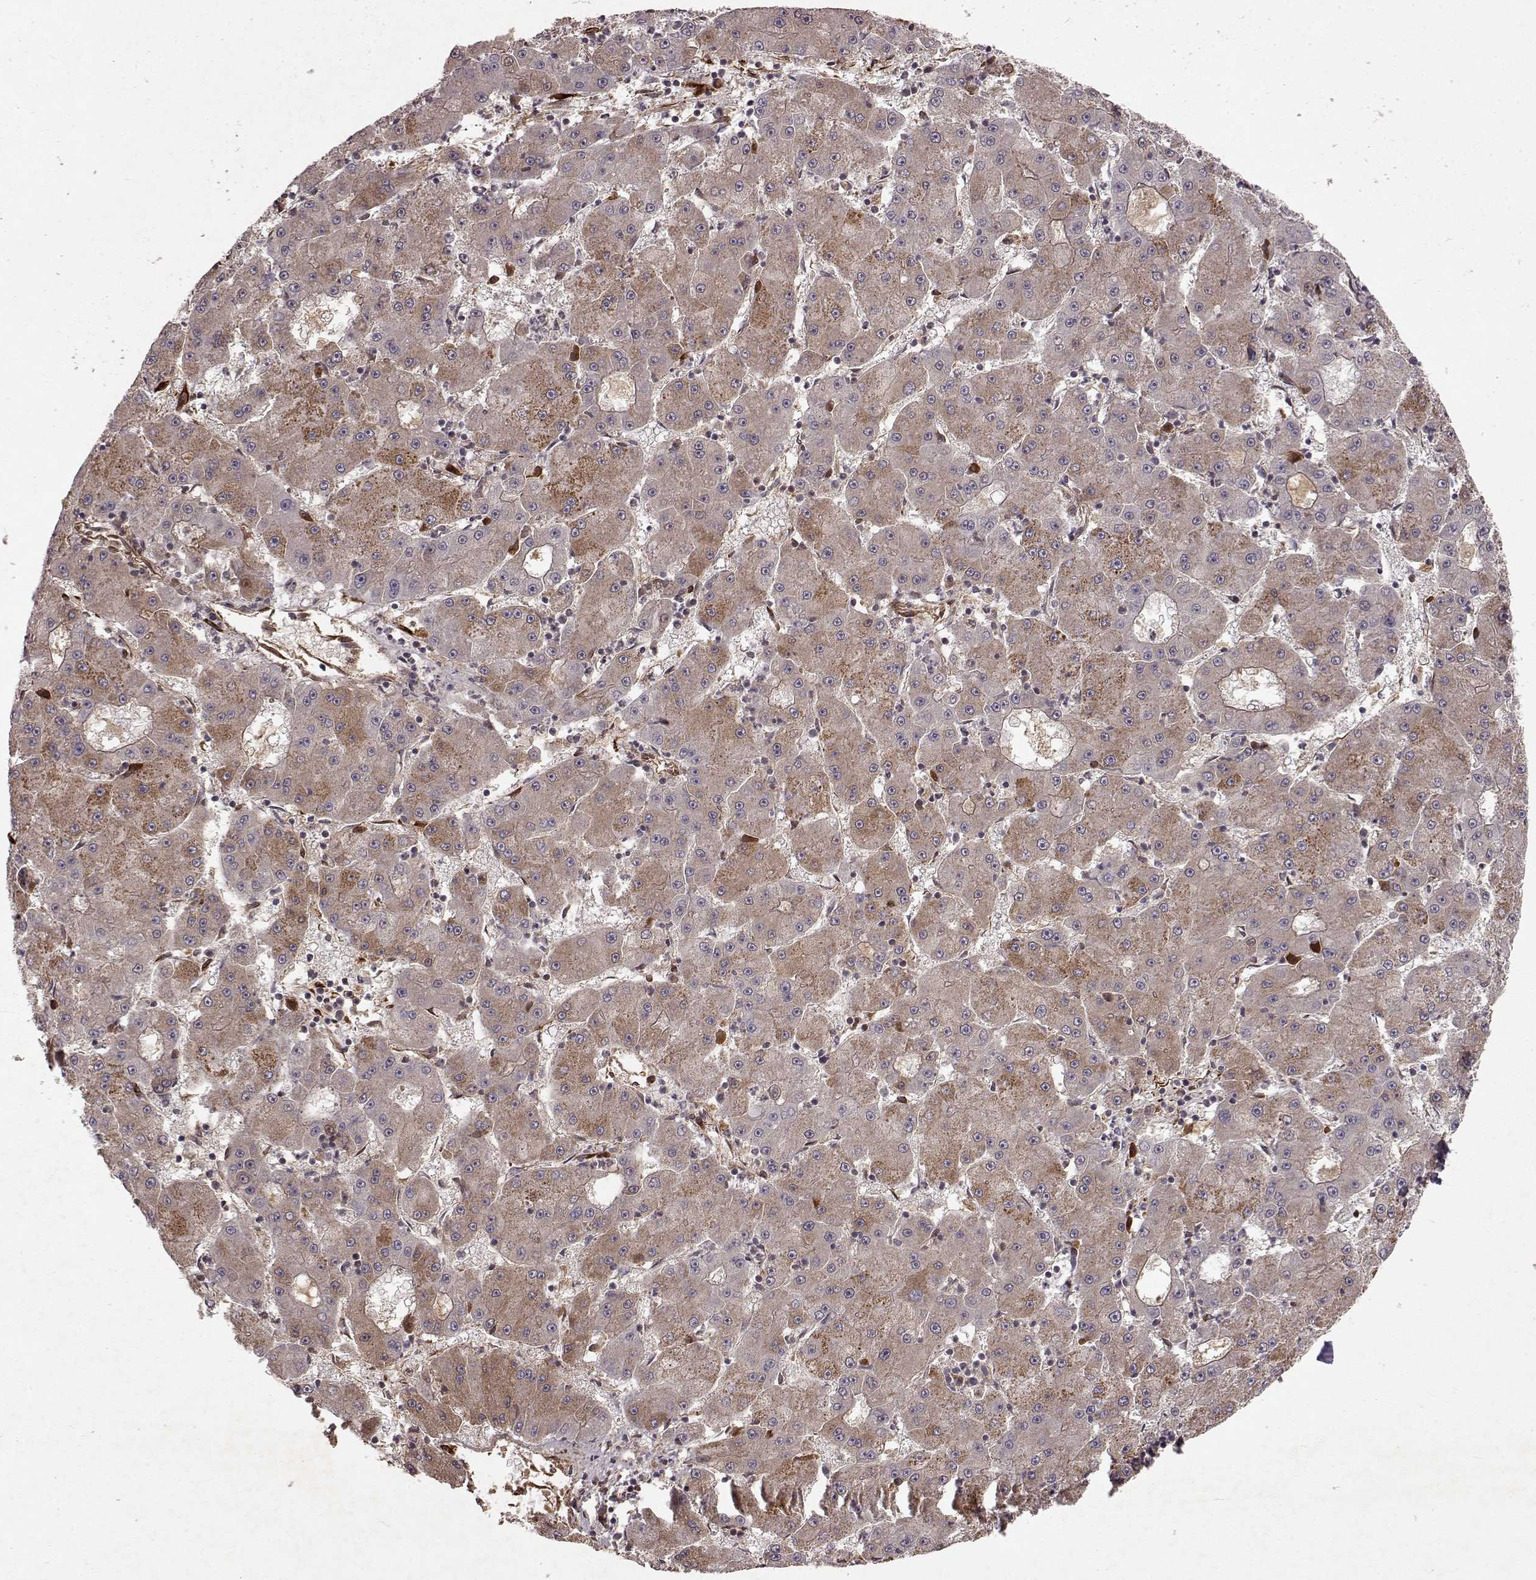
{"staining": {"intensity": "moderate", "quantity": "<25%", "location": "cytoplasmic/membranous"}, "tissue": "liver cancer", "cell_type": "Tumor cells", "image_type": "cancer", "snomed": [{"axis": "morphology", "description": "Carcinoma, Hepatocellular, NOS"}, {"axis": "topography", "description": "Liver"}], "caption": "This photomicrograph shows immunohistochemistry (IHC) staining of liver cancer (hepatocellular carcinoma), with low moderate cytoplasmic/membranous expression in approximately <25% of tumor cells.", "gene": "FSTL1", "patient": {"sex": "male", "age": 73}}